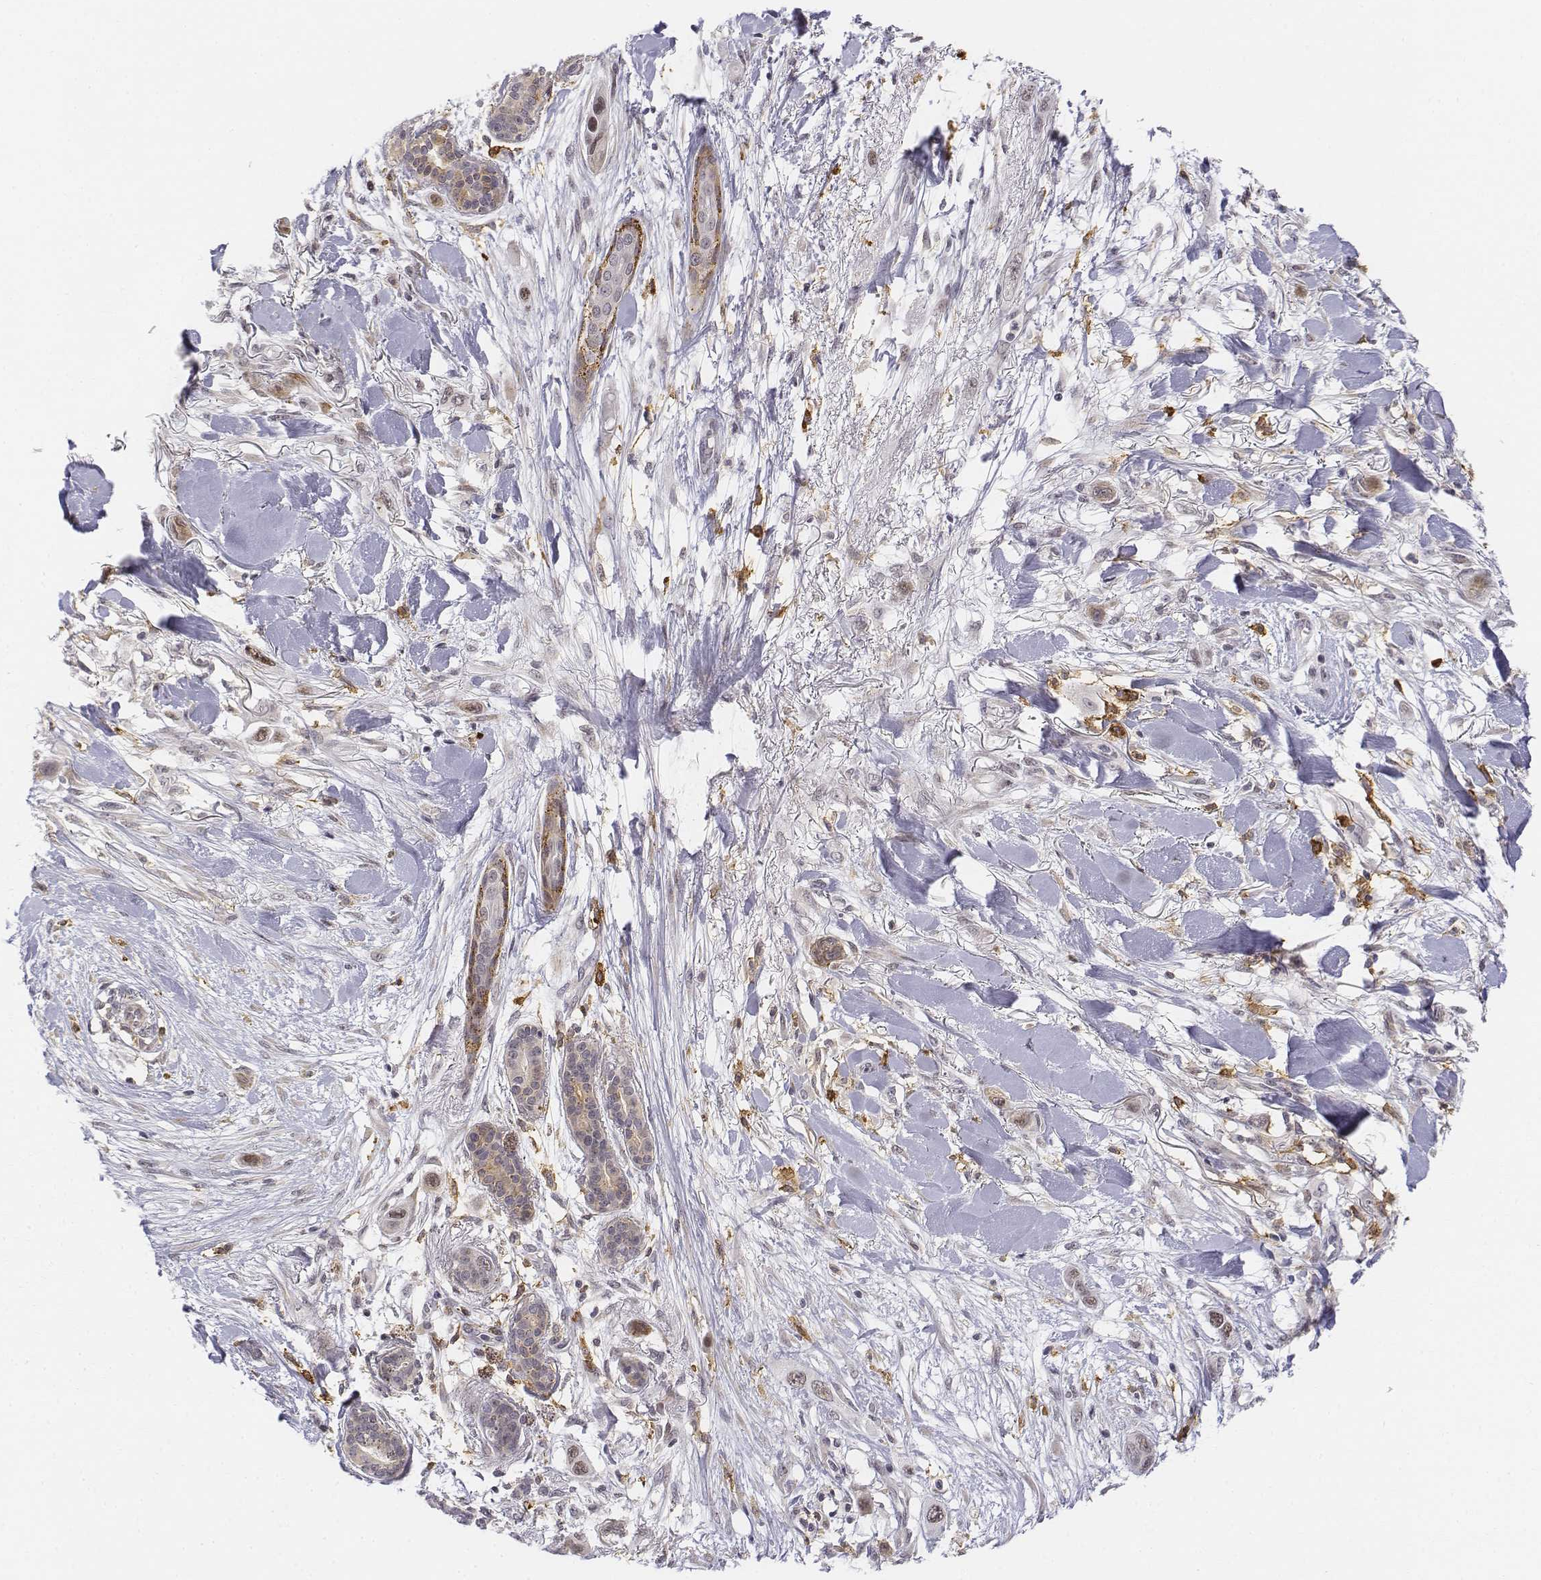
{"staining": {"intensity": "negative", "quantity": "none", "location": "none"}, "tissue": "skin cancer", "cell_type": "Tumor cells", "image_type": "cancer", "snomed": [{"axis": "morphology", "description": "Squamous cell carcinoma, NOS"}, {"axis": "topography", "description": "Skin"}], "caption": "There is no significant positivity in tumor cells of skin squamous cell carcinoma. (DAB immunohistochemistry (IHC) with hematoxylin counter stain).", "gene": "CD14", "patient": {"sex": "male", "age": 79}}